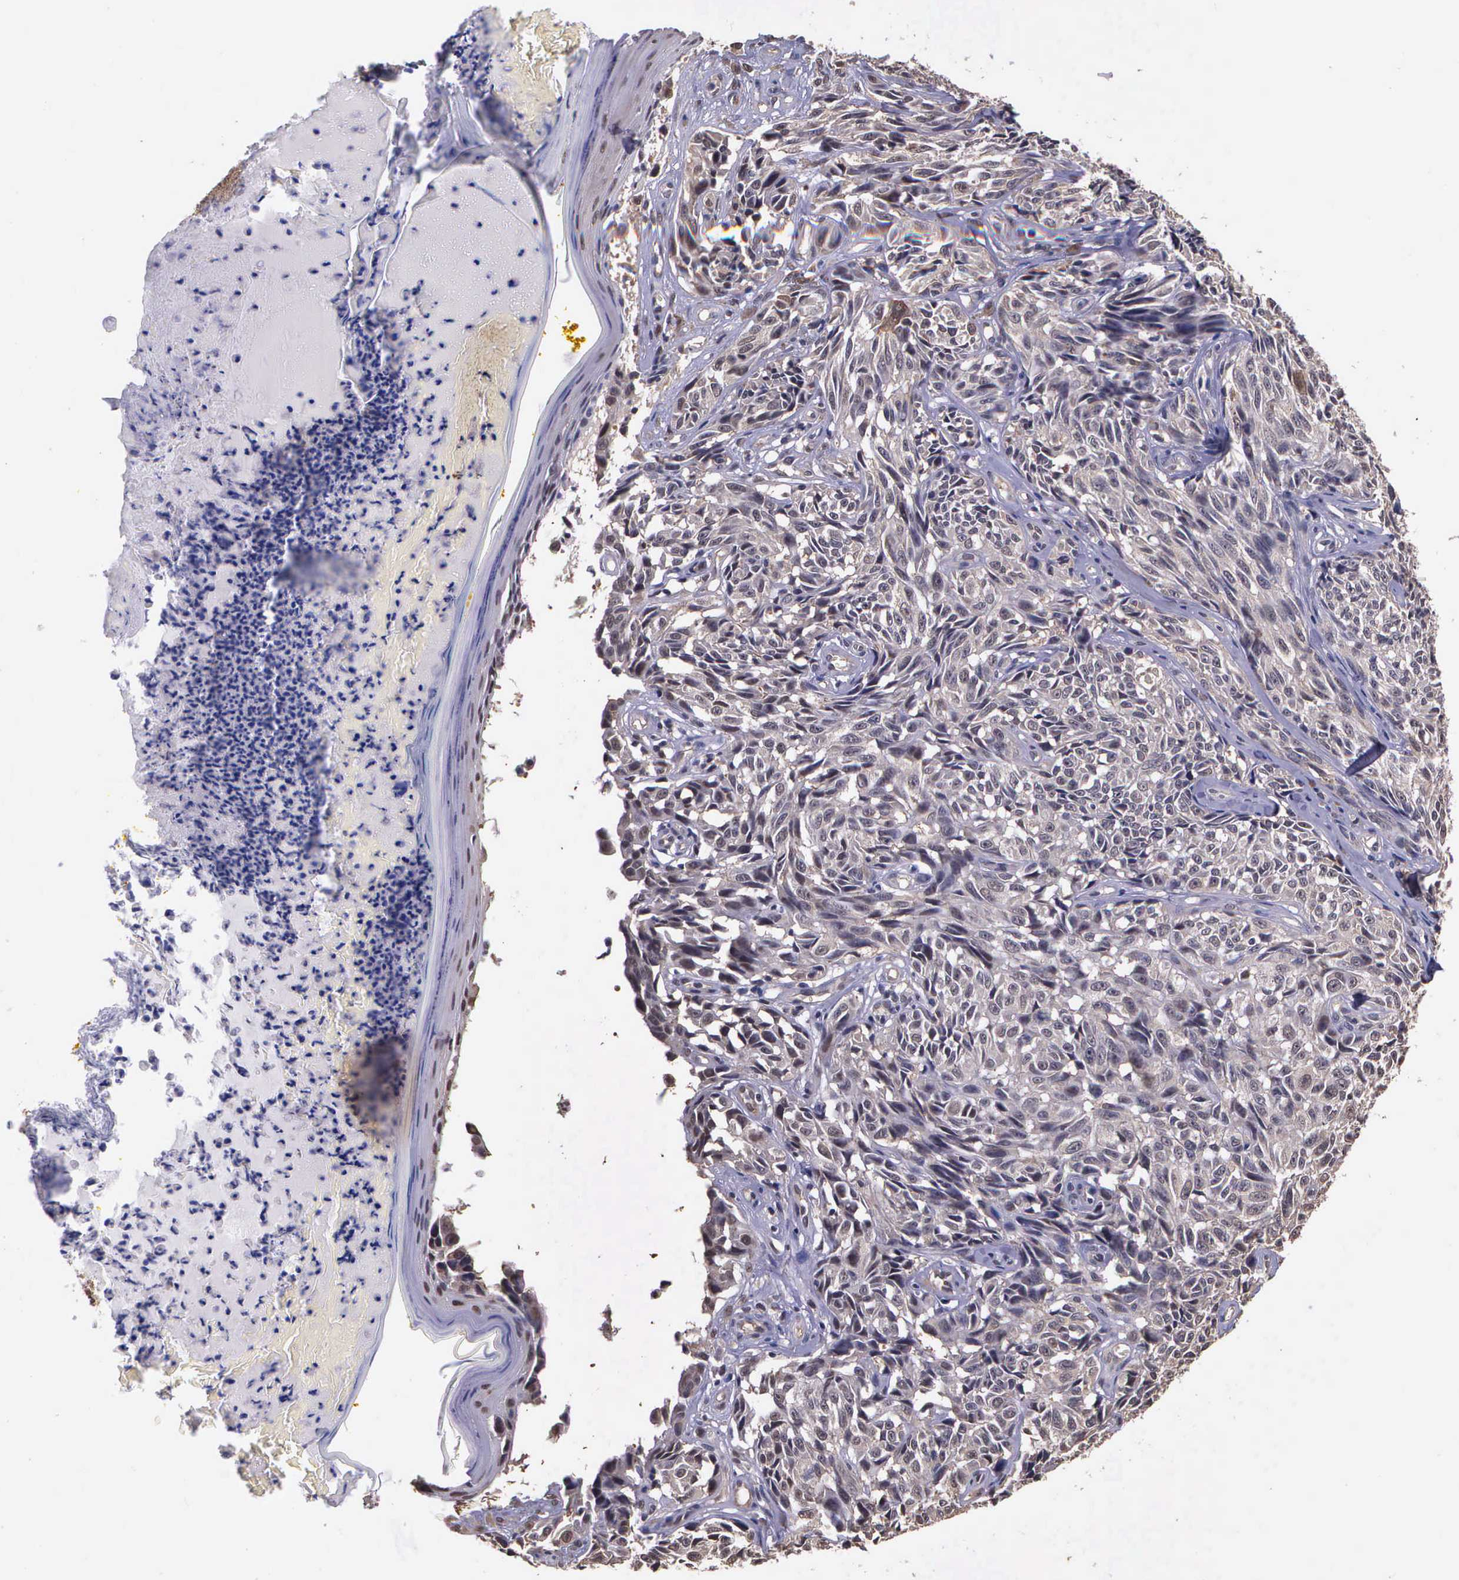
{"staining": {"intensity": "weak", "quantity": "25%-75%", "location": "cytoplasmic/membranous,nuclear"}, "tissue": "melanoma", "cell_type": "Tumor cells", "image_type": "cancer", "snomed": [{"axis": "morphology", "description": "Malignant melanoma, NOS"}, {"axis": "topography", "description": "Skin"}], "caption": "This micrograph demonstrates immunohistochemistry staining of malignant melanoma, with low weak cytoplasmic/membranous and nuclear expression in about 25%-75% of tumor cells.", "gene": "PSMC1", "patient": {"sex": "male", "age": 67}}